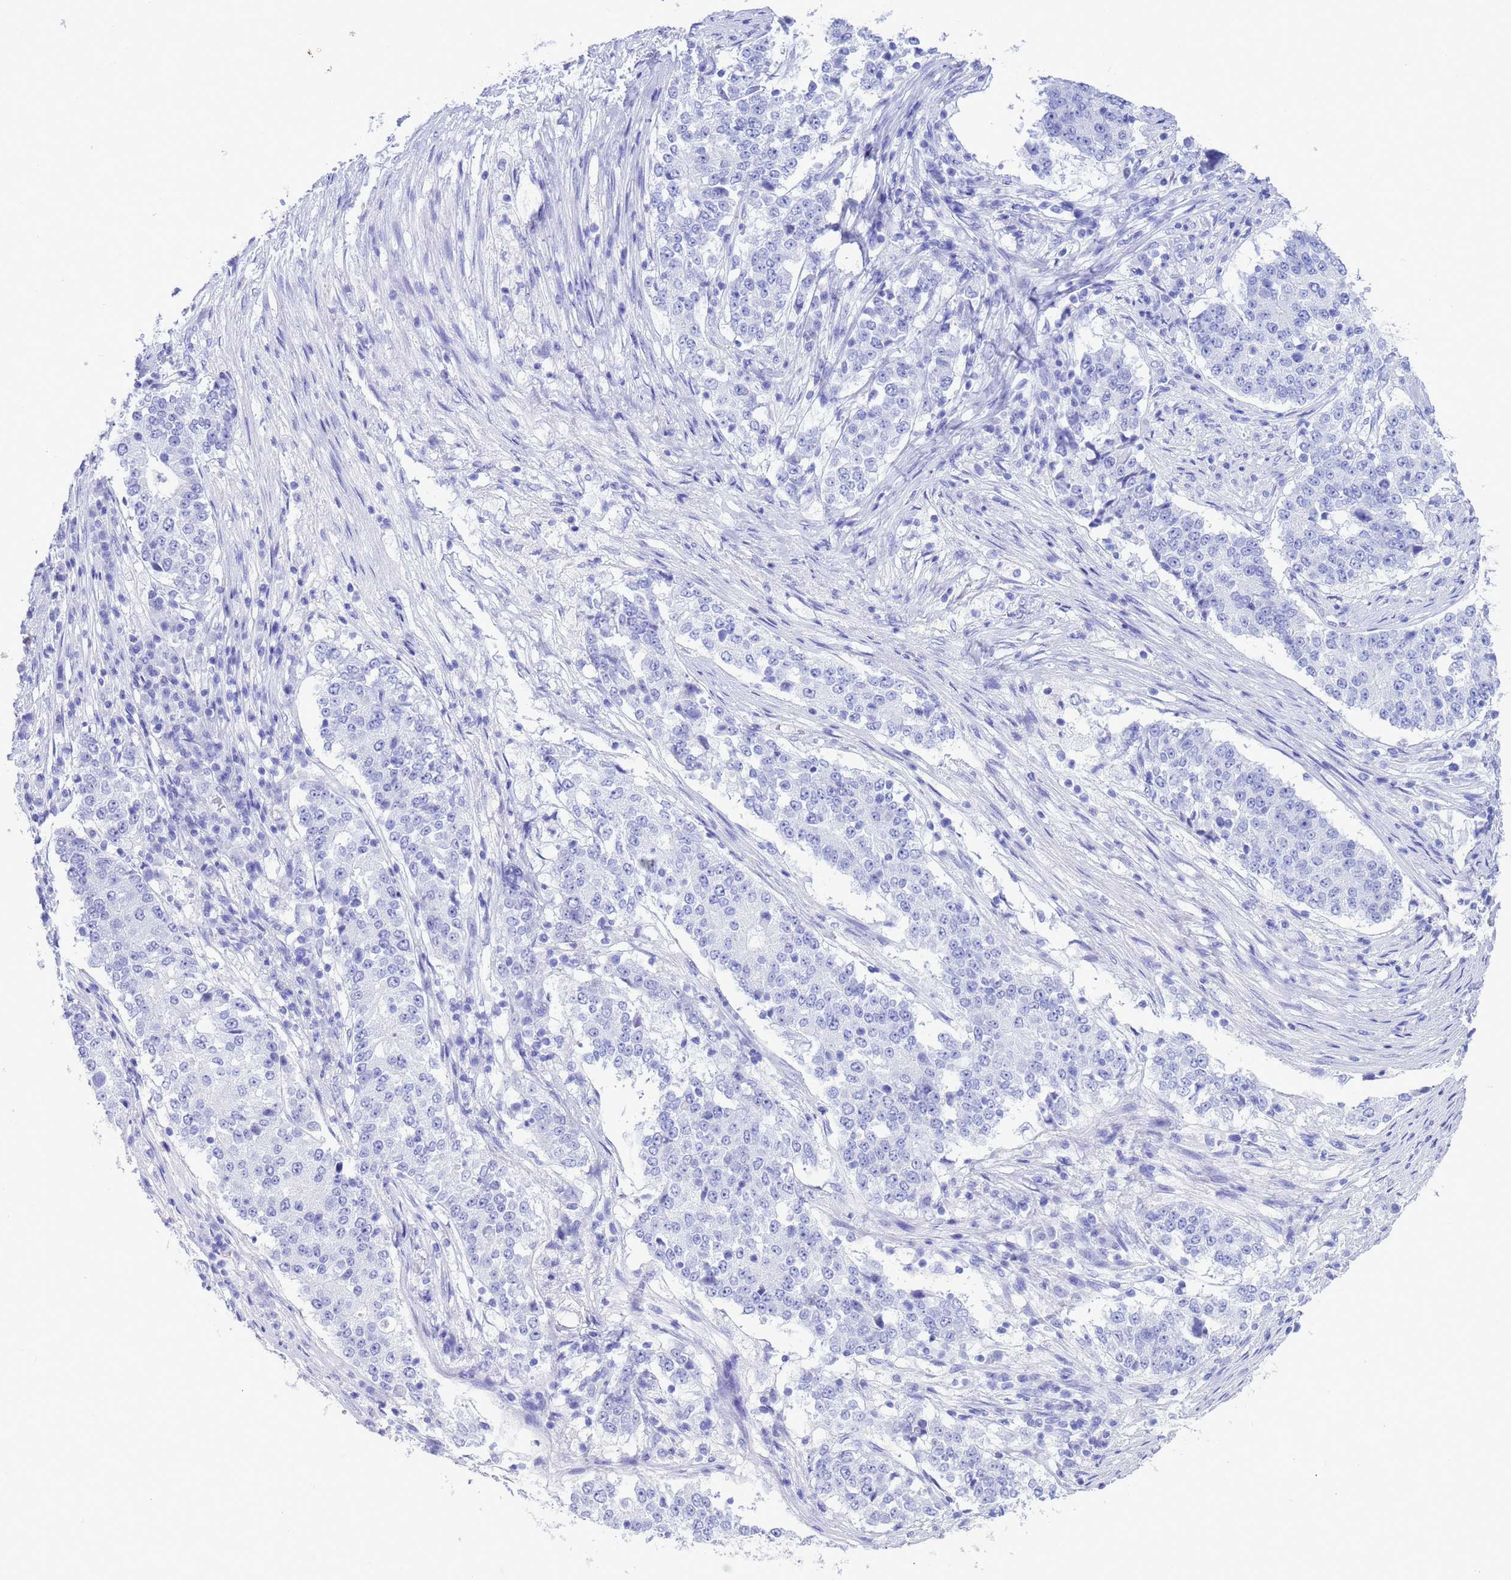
{"staining": {"intensity": "negative", "quantity": "none", "location": "none"}, "tissue": "stomach cancer", "cell_type": "Tumor cells", "image_type": "cancer", "snomed": [{"axis": "morphology", "description": "Adenocarcinoma, NOS"}, {"axis": "topography", "description": "Stomach"}], "caption": "Protein analysis of adenocarcinoma (stomach) exhibits no significant staining in tumor cells.", "gene": "GSTM1", "patient": {"sex": "male", "age": 59}}